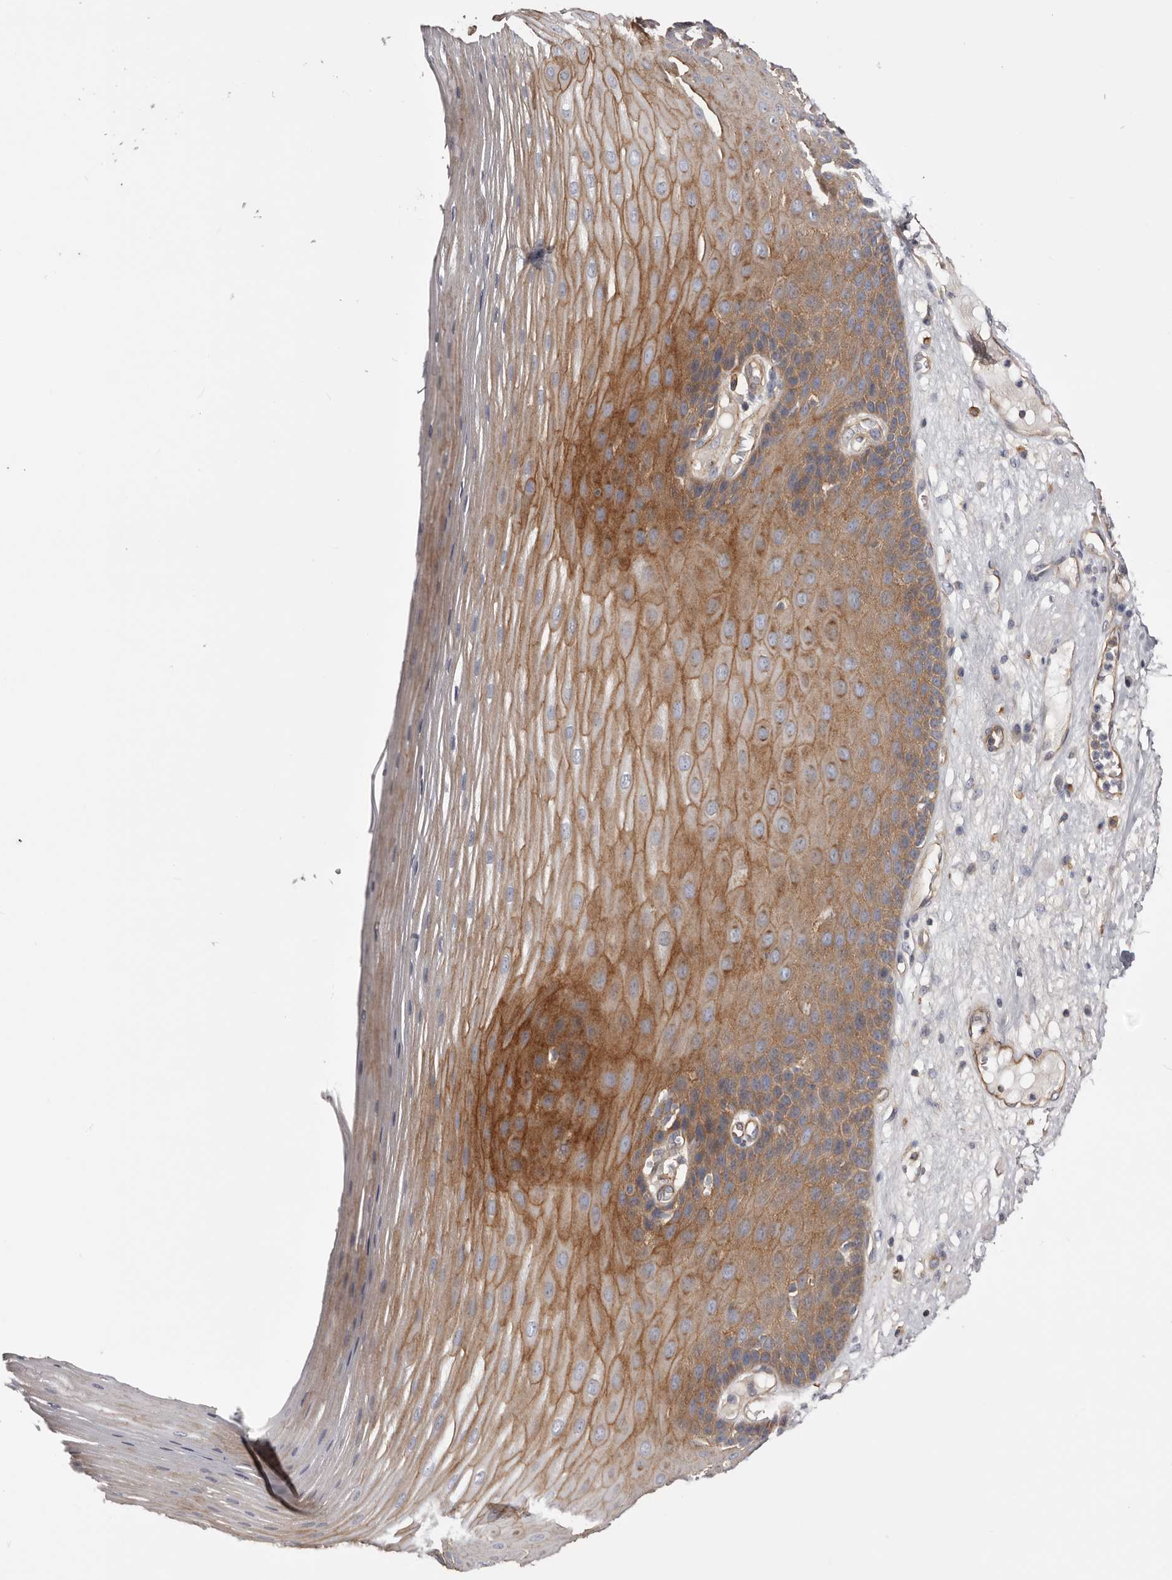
{"staining": {"intensity": "strong", "quantity": "25%-75%", "location": "cytoplasmic/membranous"}, "tissue": "esophagus", "cell_type": "Squamous epithelial cells", "image_type": "normal", "snomed": [{"axis": "morphology", "description": "Normal tissue, NOS"}, {"axis": "topography", "description": "Esophagus"}], "caption": "Immunohistochemistry of benign human esophagus reveals high levels of strong cytoplasmic/membranous expression in about 25%-75% of squamous epithelial cells.", "gene": "DMRT2", "patient": {"sex": "male", "age": 62}}